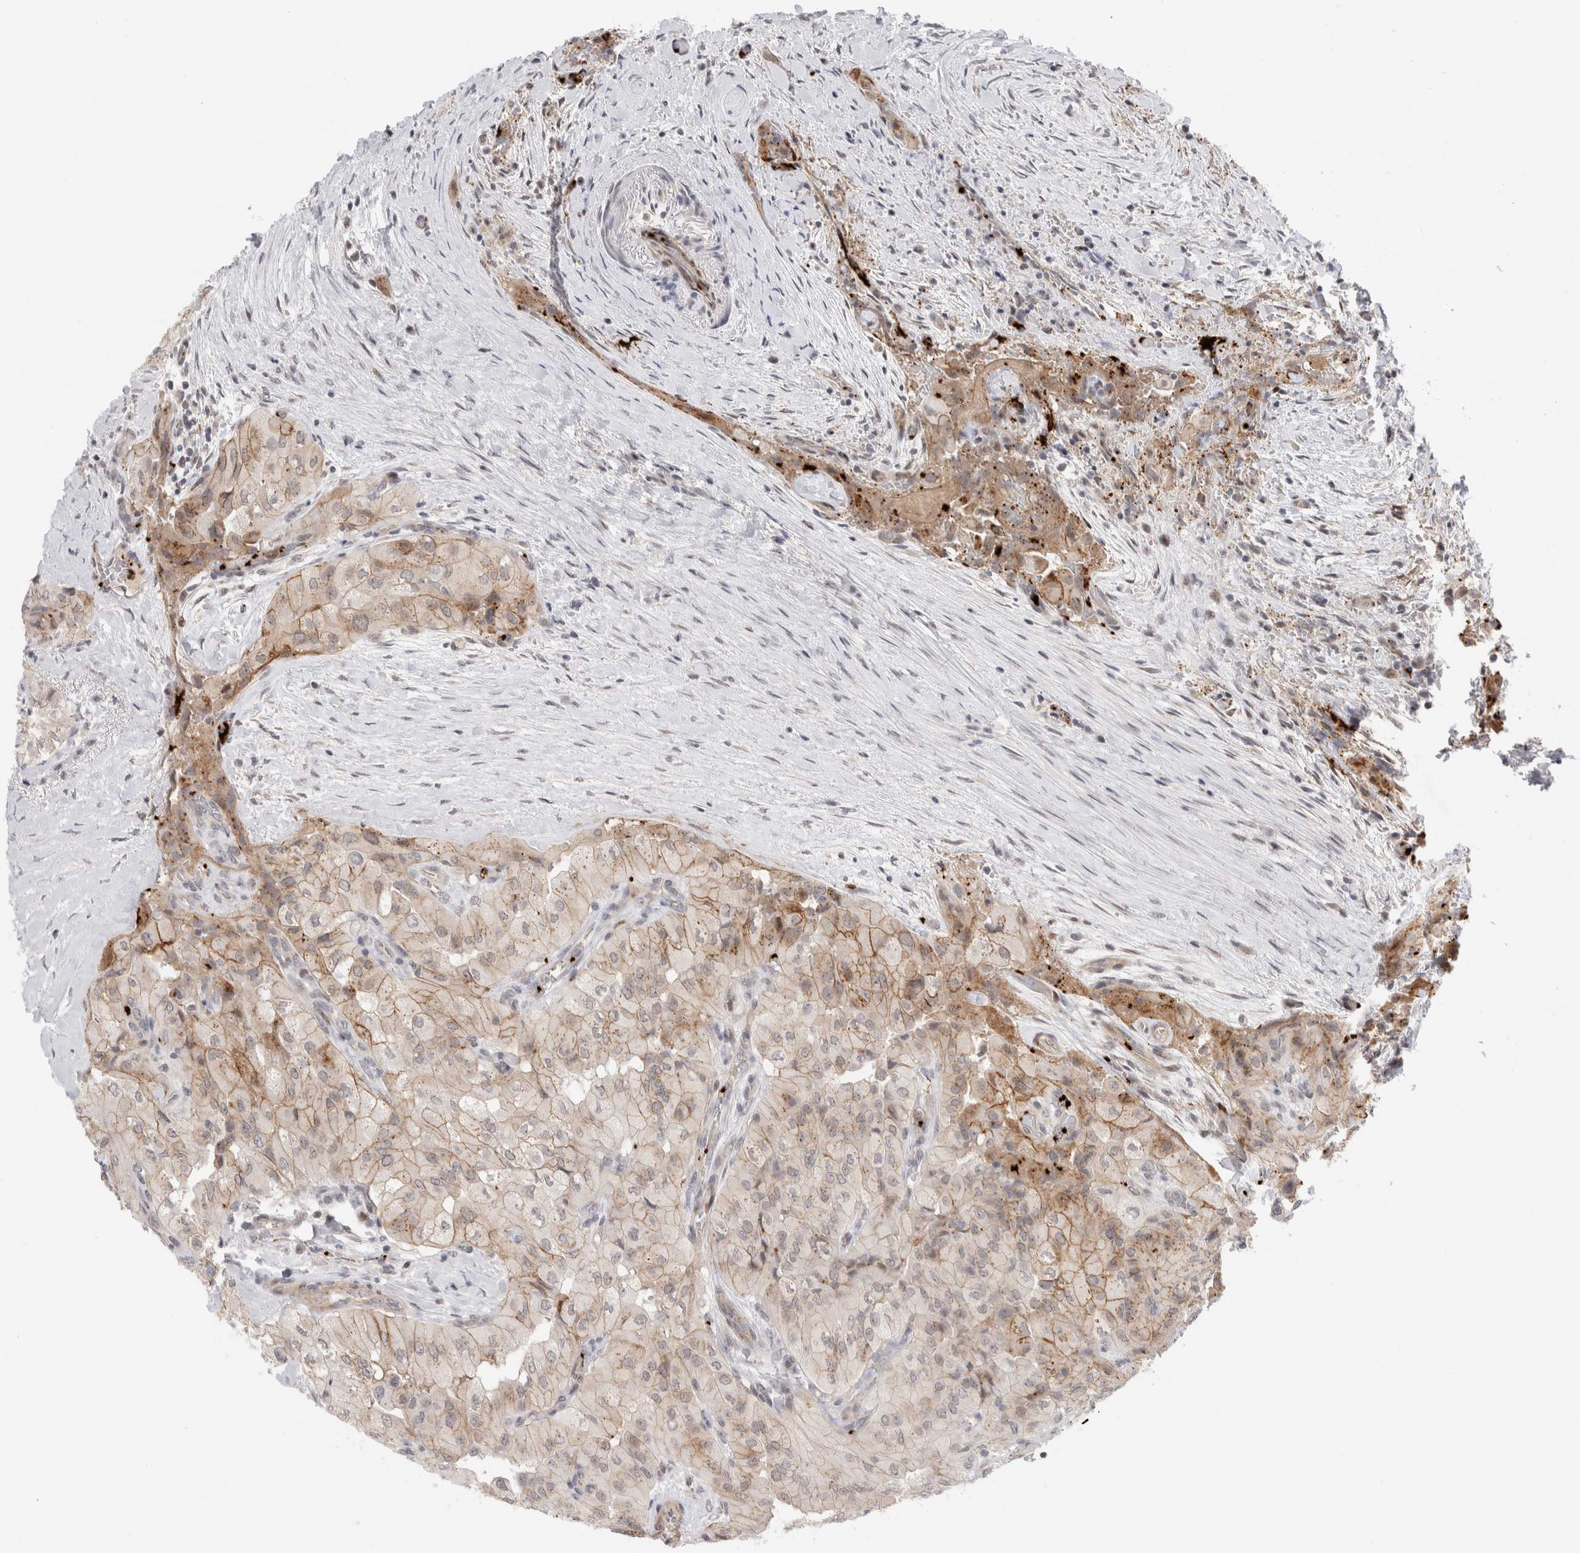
{"staining": {"intensity": "weak", "quantity": ">75%", "location": "cytoplasmic/membranous"}, "tissue": "thyroid cancer", "cell_type": "Tumor cells", "image_type": "cancer", "snomed": [{"axis": "morphology", "description": "Papillary adenocarcinoma, NOS"}, {"axis": "topography", "description": "Thyroid gland"}], "caption": "Thyroid papillary adenocarcinoma stained with immunohistochemistry displays weak cytoplasmic/membranous expression in about >75% of tumor cells.", "gene": "VPS28", "patient": {"sex": "female", "age": 59}}